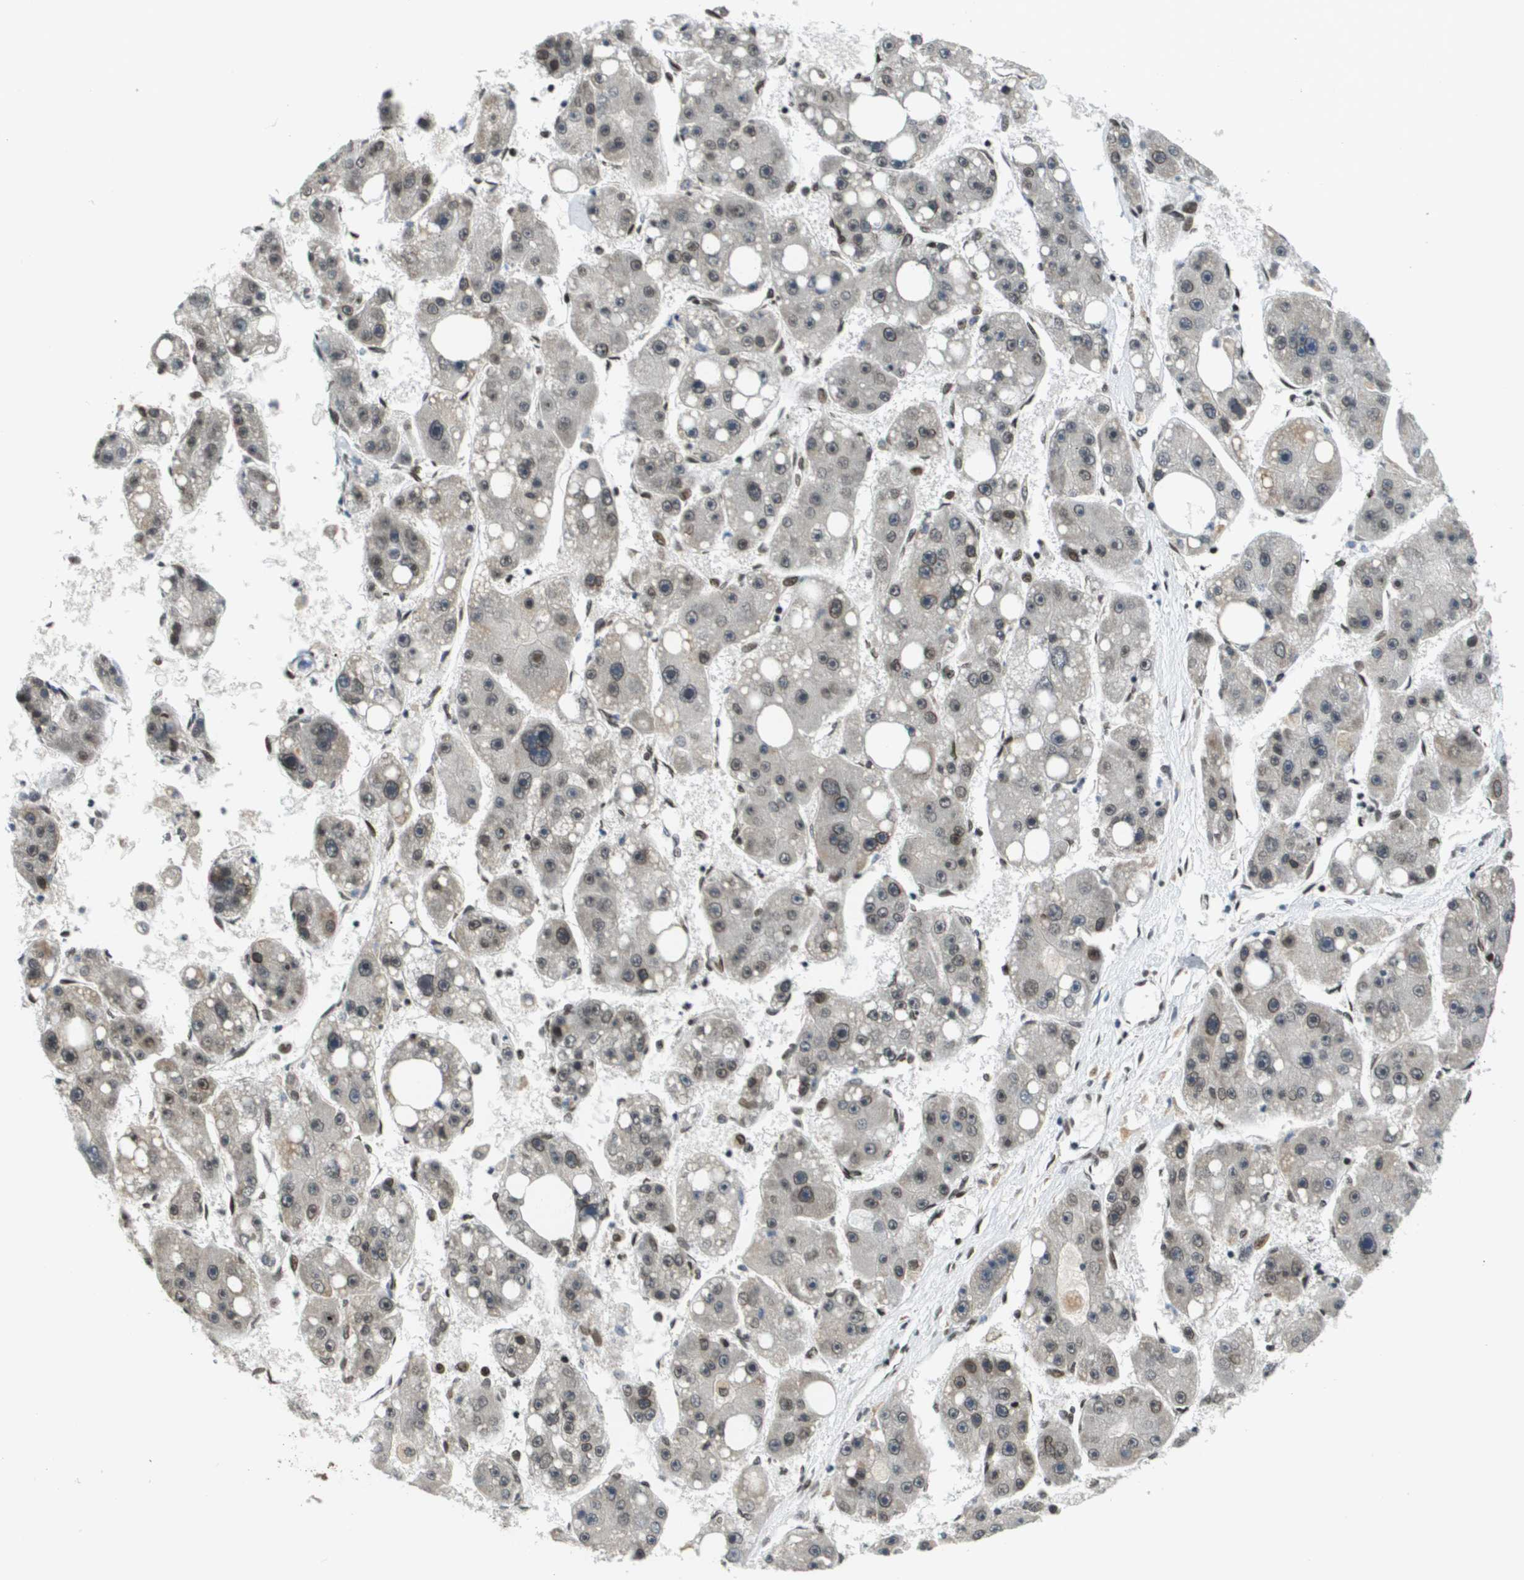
{"staining": {"intensity": "weak", "quantity": "25%-75%", "location": "nuclear"}, "tissue": "liver cancer", "cell_type": "Tumor cells", "image_type": "cancer", "snomed": [{"axis": "morphology", "description": "Carcinoma, Hepatocellular, NOS"}, {"axis": "topography", "description": "Liver"}], "caption": "The immunohistochemical stain labels weak nuclear expression in tumor cells of liver cancer (hepatocellular carcinoma) tissue. The protein is stained brown, and the nuclei are stained in blue (DAB IHC with brightfield microscopy, high magnification).", "gene": "RECQL4", "patient": {"sex": "female", "age": 61}}